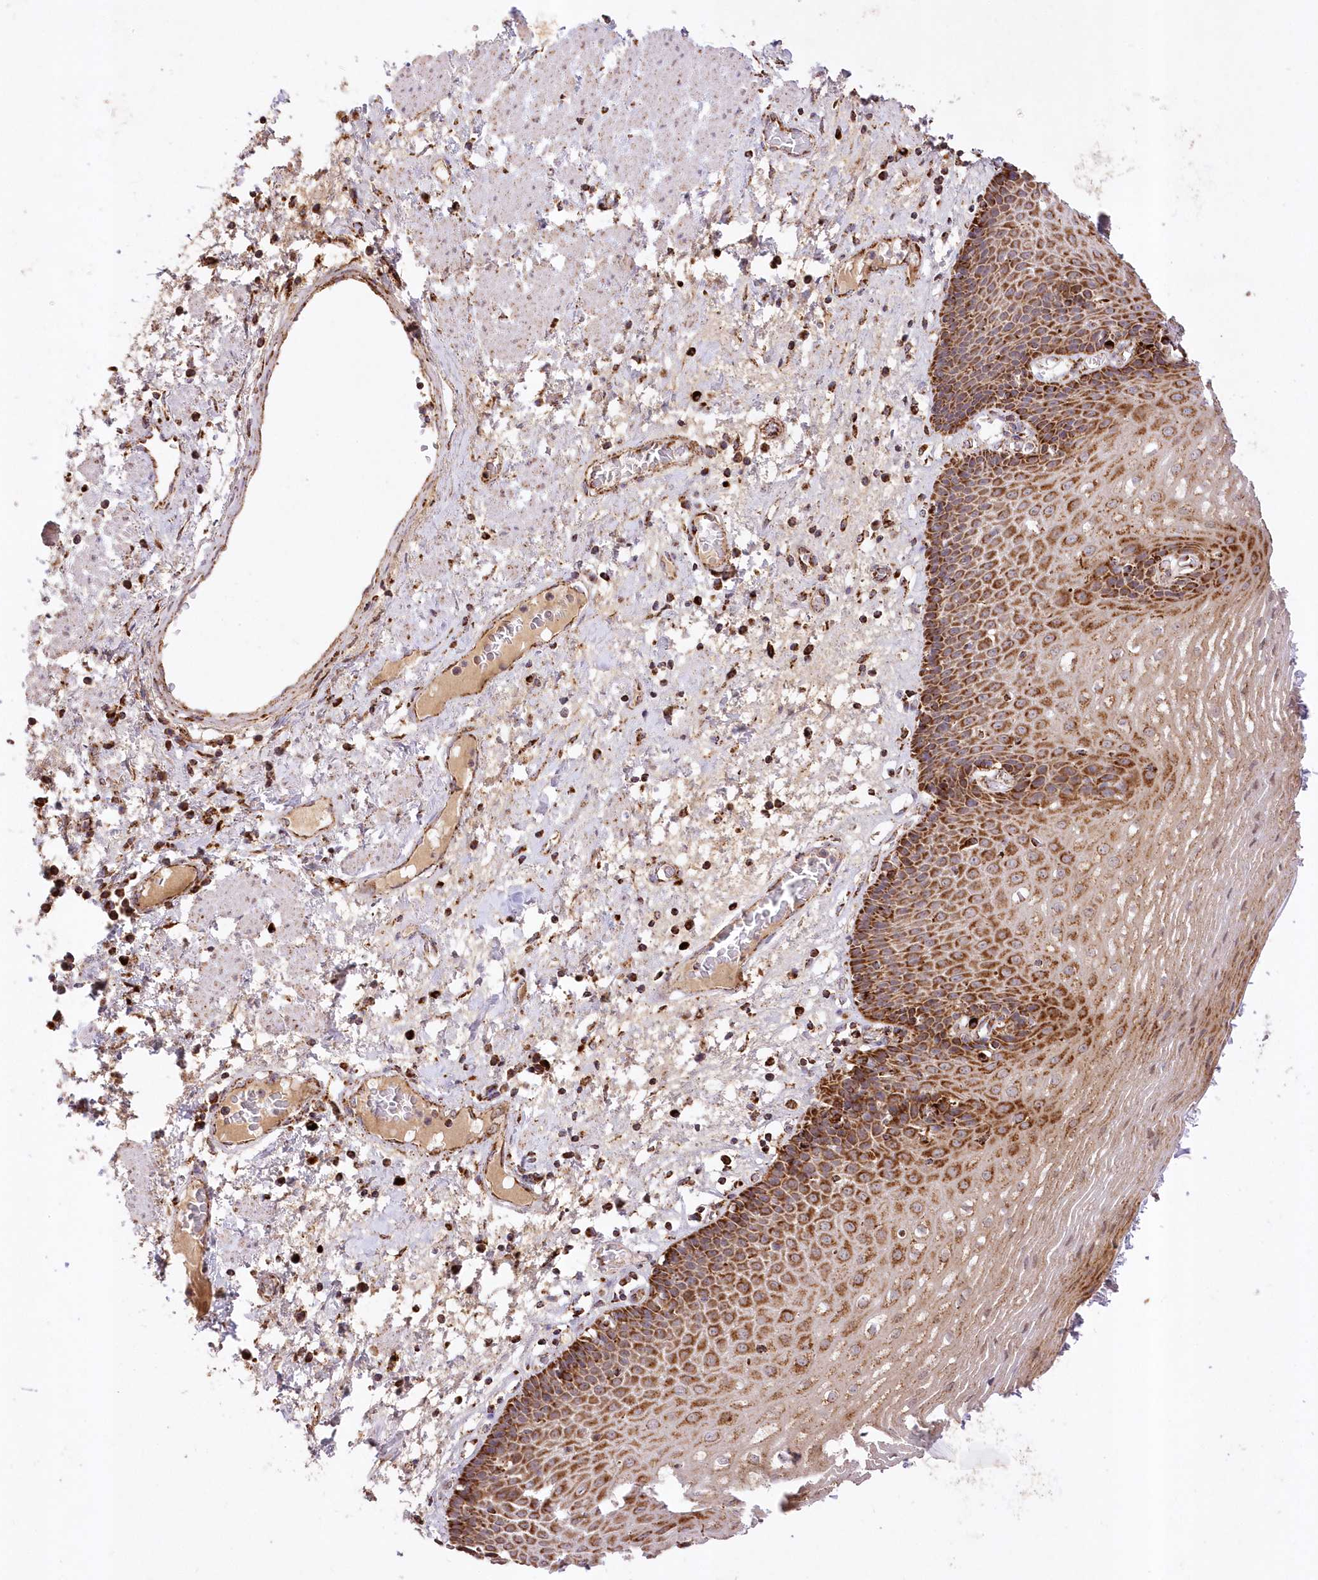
{"staining": {"intensity": "strong", "quantity": ">75%", "location": "cytoplasmic/membranous"}, "tissue": "esophagus", "cell_type": "Squamous epithelial cells", "image_type": "normal", "snomed": [{"axis": "morphology", "description": "Normal tissue, NOS"}, {"axis": "morphology", "description": "Adenocarcinoma, NOS"}, {"axis": "topography", "description": "Esophagus"}], "caption": "Brown immunohistochemical staining in normal esophagus reveals strong cytoplasmic/membranous expression in approximately >75% of squamous epithelial cells.", "gene": "ASNSD1", "patient": {"sex": "male", "age": 62}}